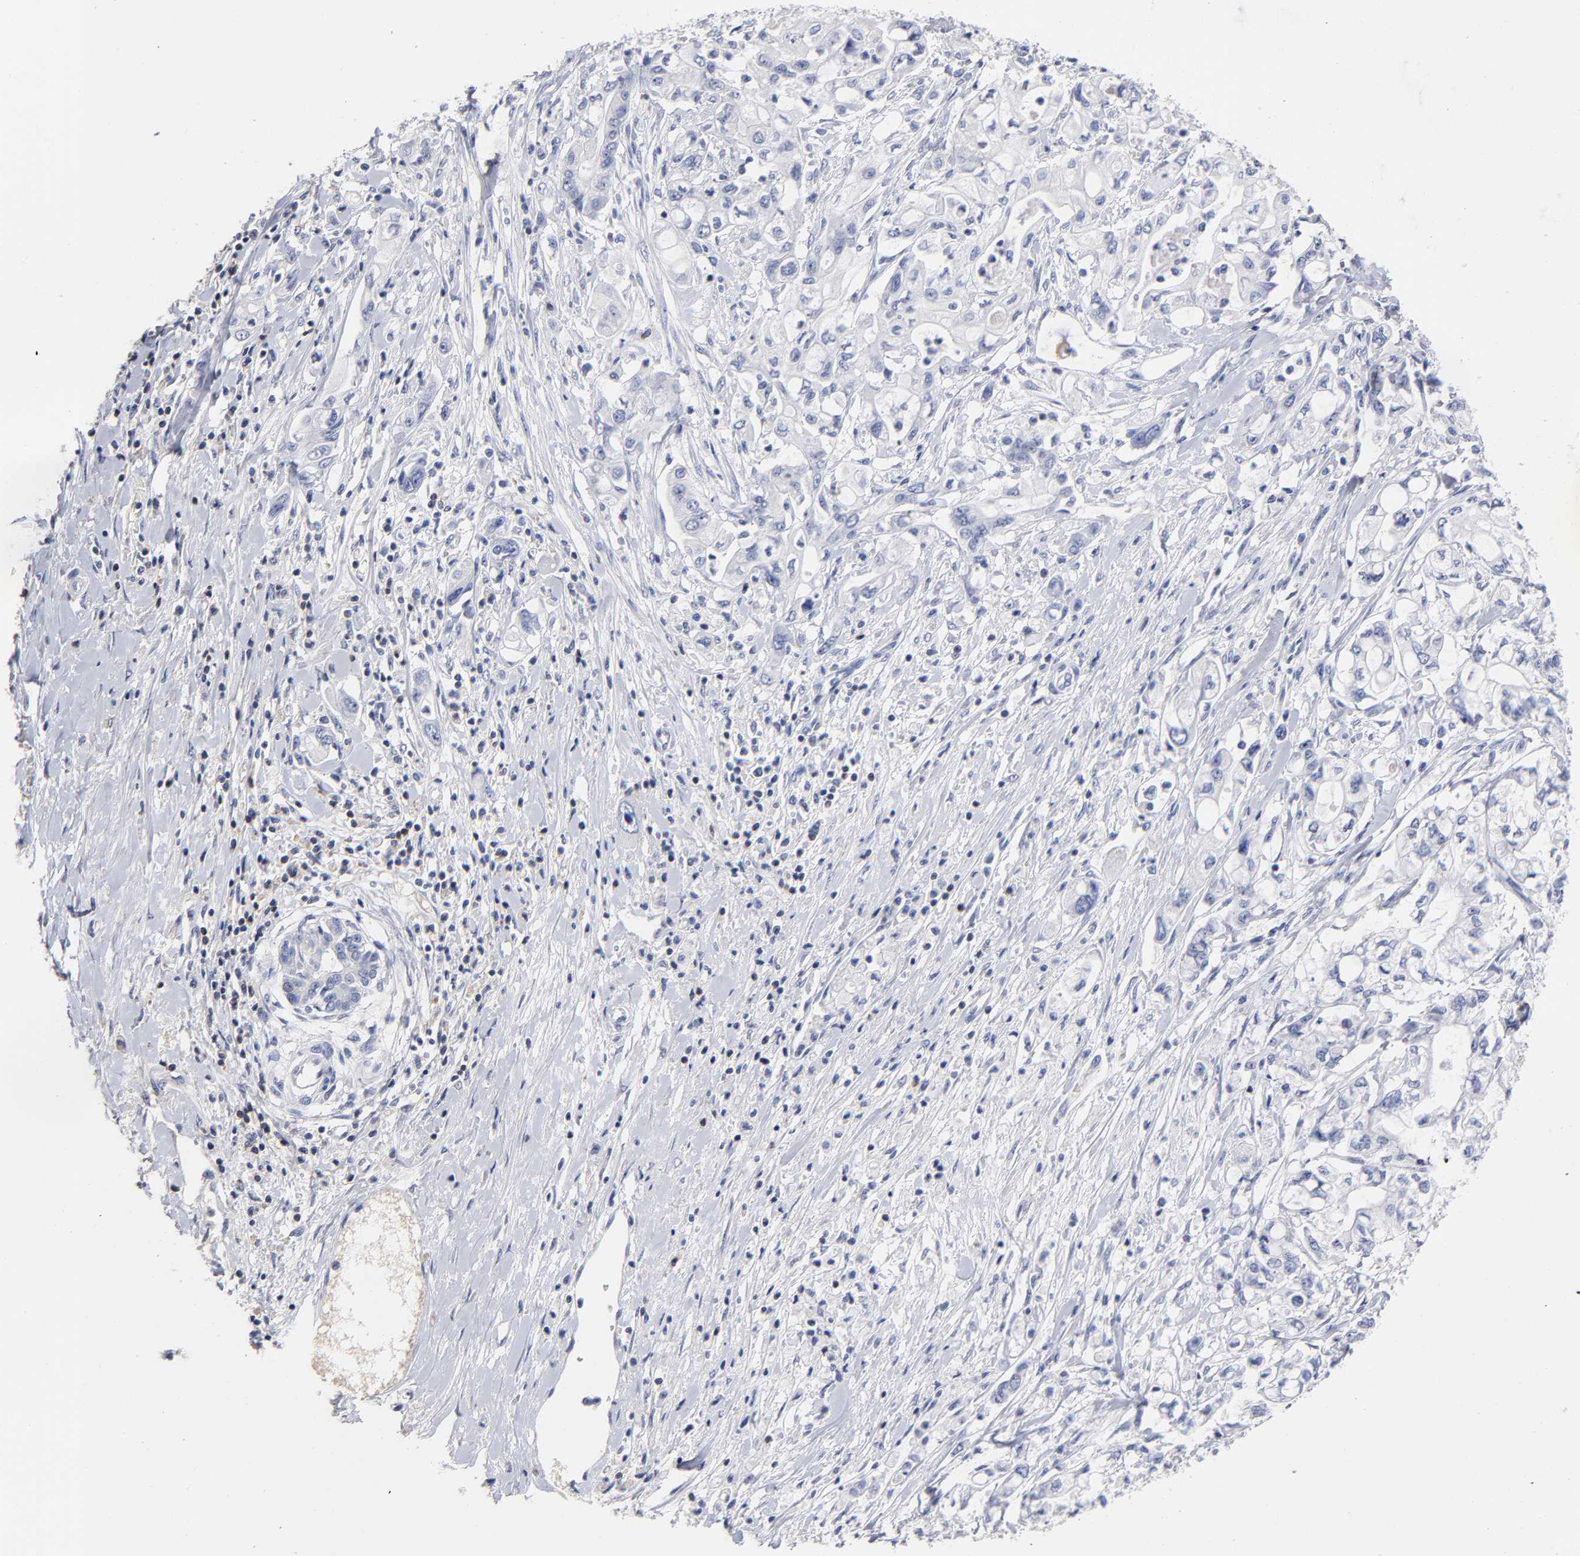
{"staining": {"intensity": "negative", "quantity": "none", "location": "none"}, "tissue": "pancreatic cancer", "cell_type": "Tumor cells", "image_type": "cancer", "snomed": [{"axis": "morphology", "description": "Adenocarcinoma, NOS"}, {"axis": "topography", "description": "Pancreas"}], "caption": "A photomicrograph of pancreatic cancer (adenocarcinoma) stained for a protein displays no brown staining in tumor cells.", "gene": "TRAT1", "patient": {"sex": "male", "age": 79}}